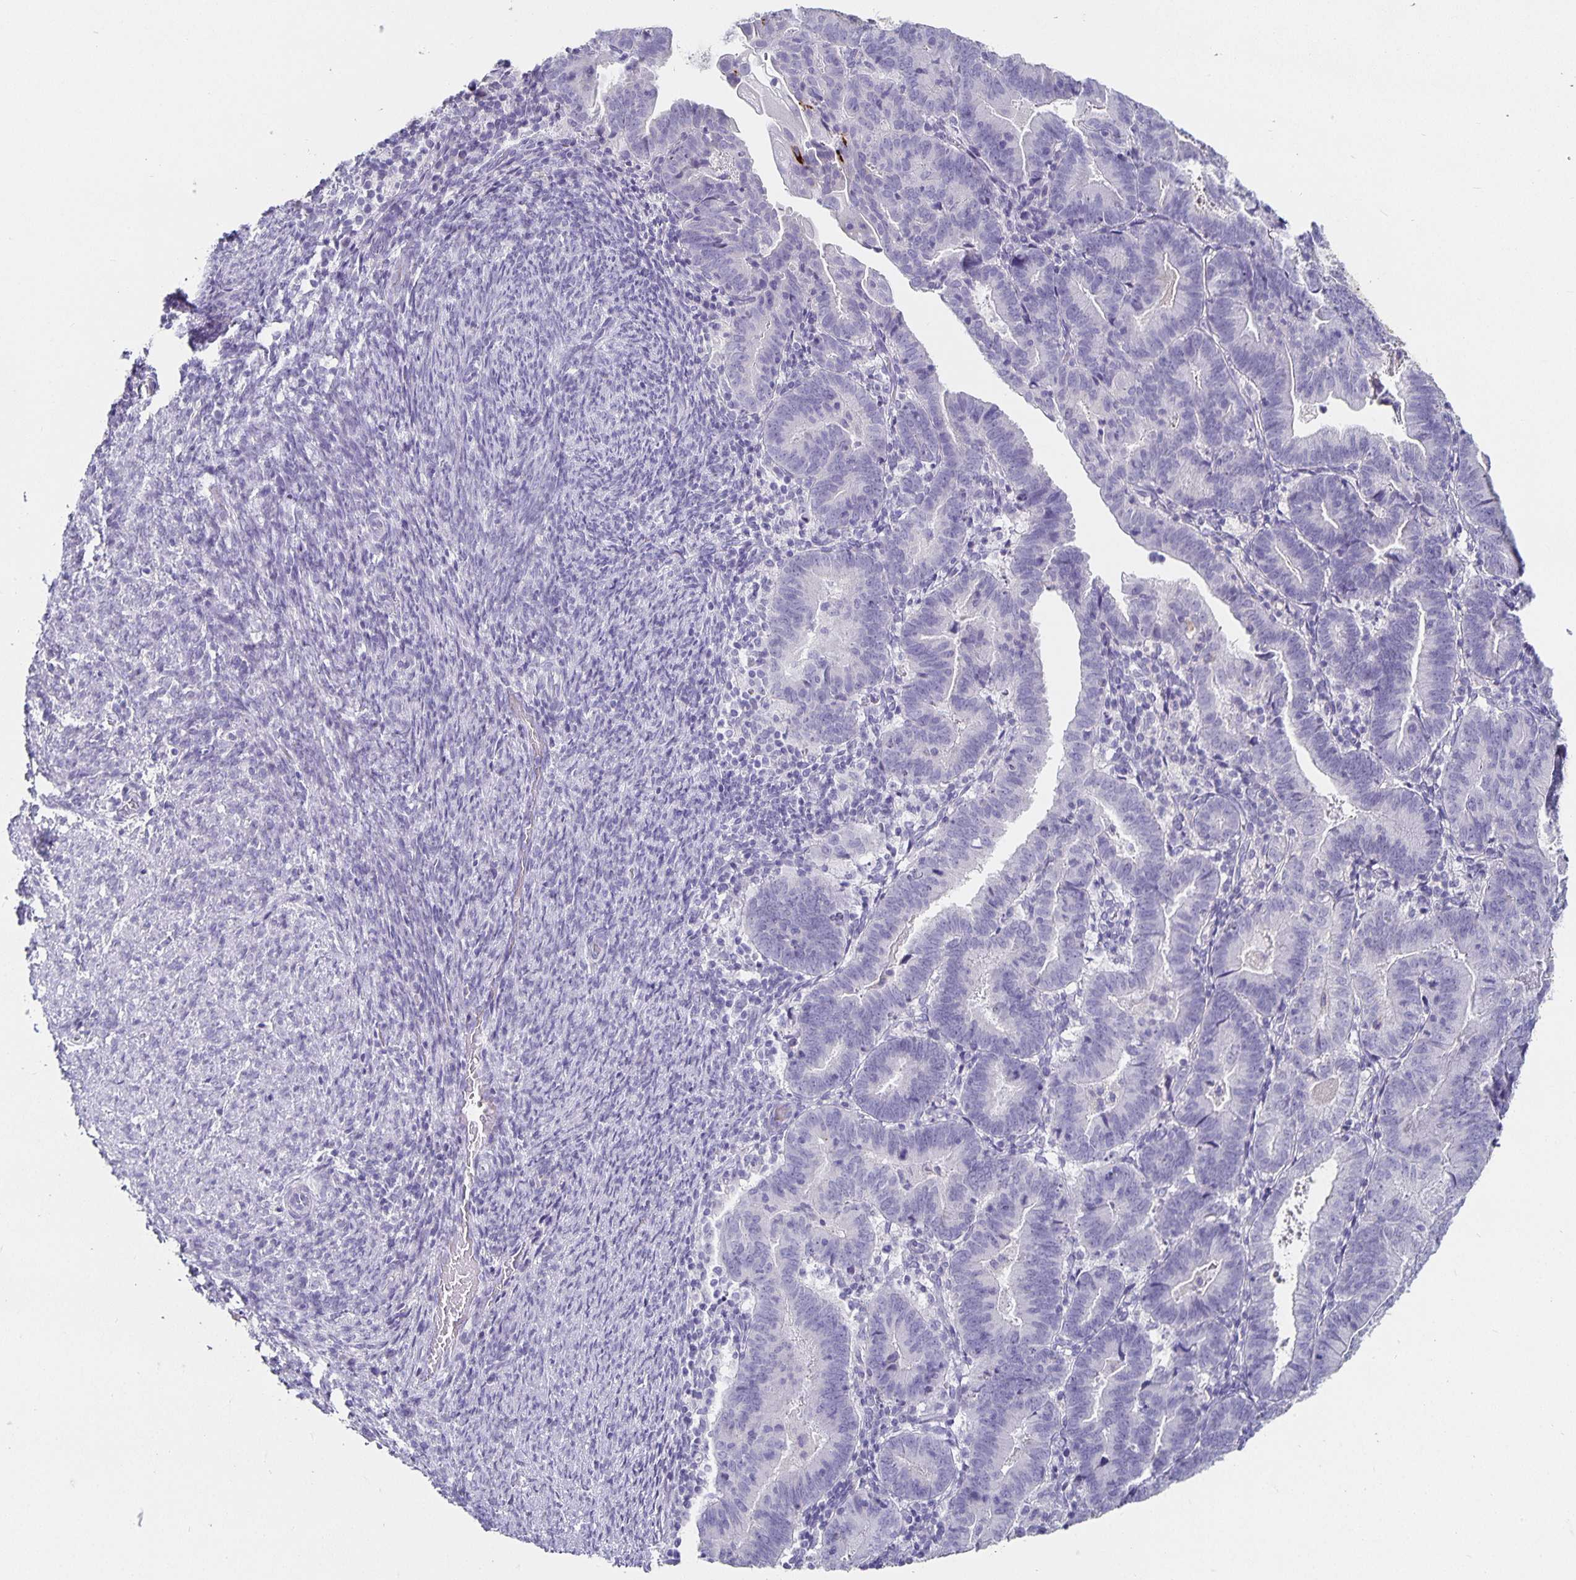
{"staining": {"intensity": "negative", "quantity": "none", "location": "none"}, "tissue": "endometrial cancer", "cell_type": "Tumor cells", "image_type": "cancer", "snomed": [{"axis": "morphology", "description": "Adenocarcinoma, NOS"}, {"axis": "topography", "description": "Endometrium"}], "caption": "Photomicrograph shows no protein positivity in tumor cells of endometrial cancer (adenocarcinoma) tissue. (Brightfield microscopy of DAB (3,3'-diaminobenzidine) IHC at high magnification).", "gene": "CHGA", "patient": {"sex": "female", "age": 70}}